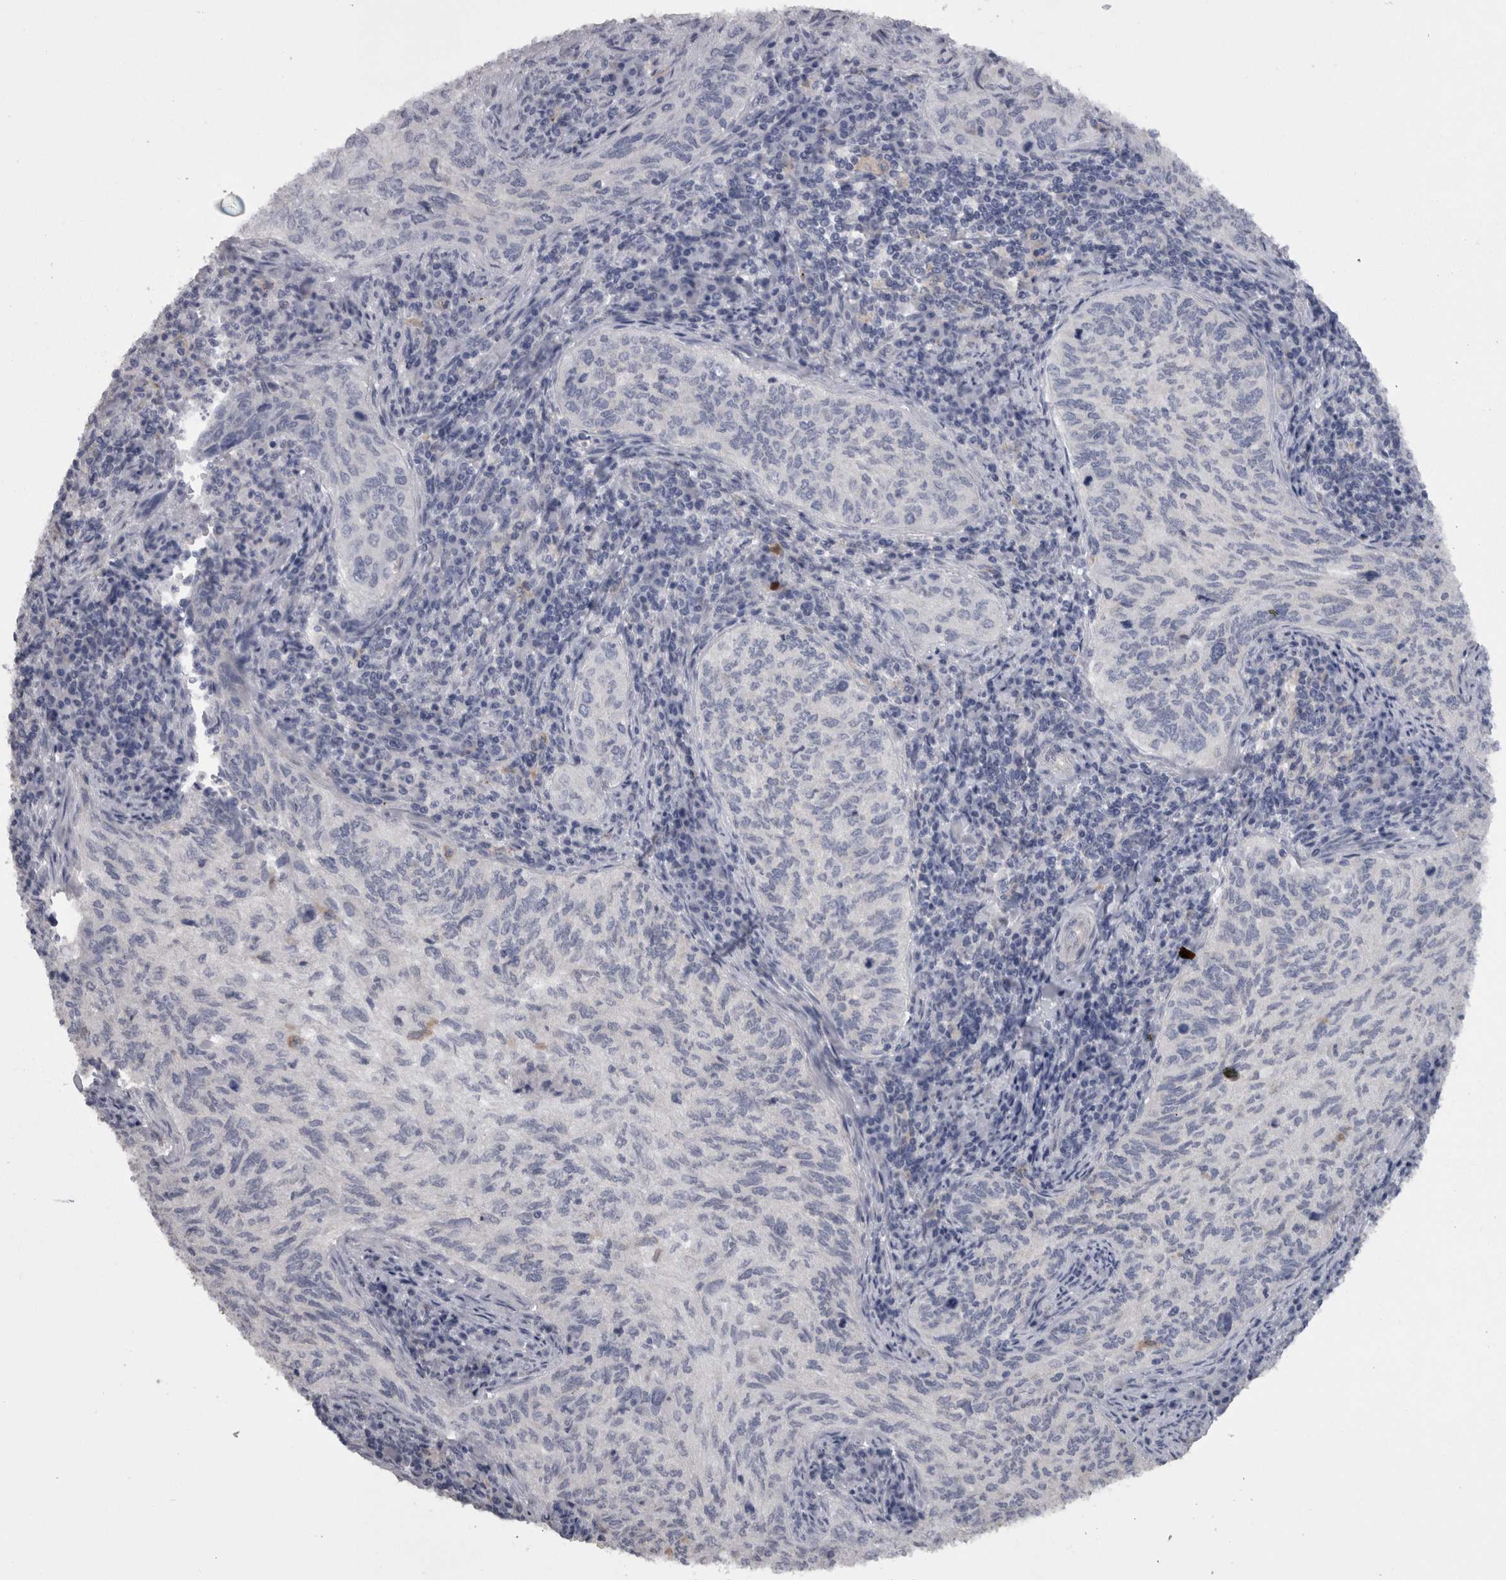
{"staining": {"intensity": "negative", "quantity": "none", "location": "none"}, "tissue": "cervical cancer", "cell_type": "Tumor cells", "image_type": "cancer", "snomed": [{"axis": "morphology", "description": "Squamous cell carcinoma, NOS"}, {"axis": "topography", "description": "Cervix"}], "caption": "IHC of squamous cell carcinoma (cervical) exhibits no expression in tumor cells.", "gene": "CAMK2D", "patient": {"sex": "female", "age": 30}}